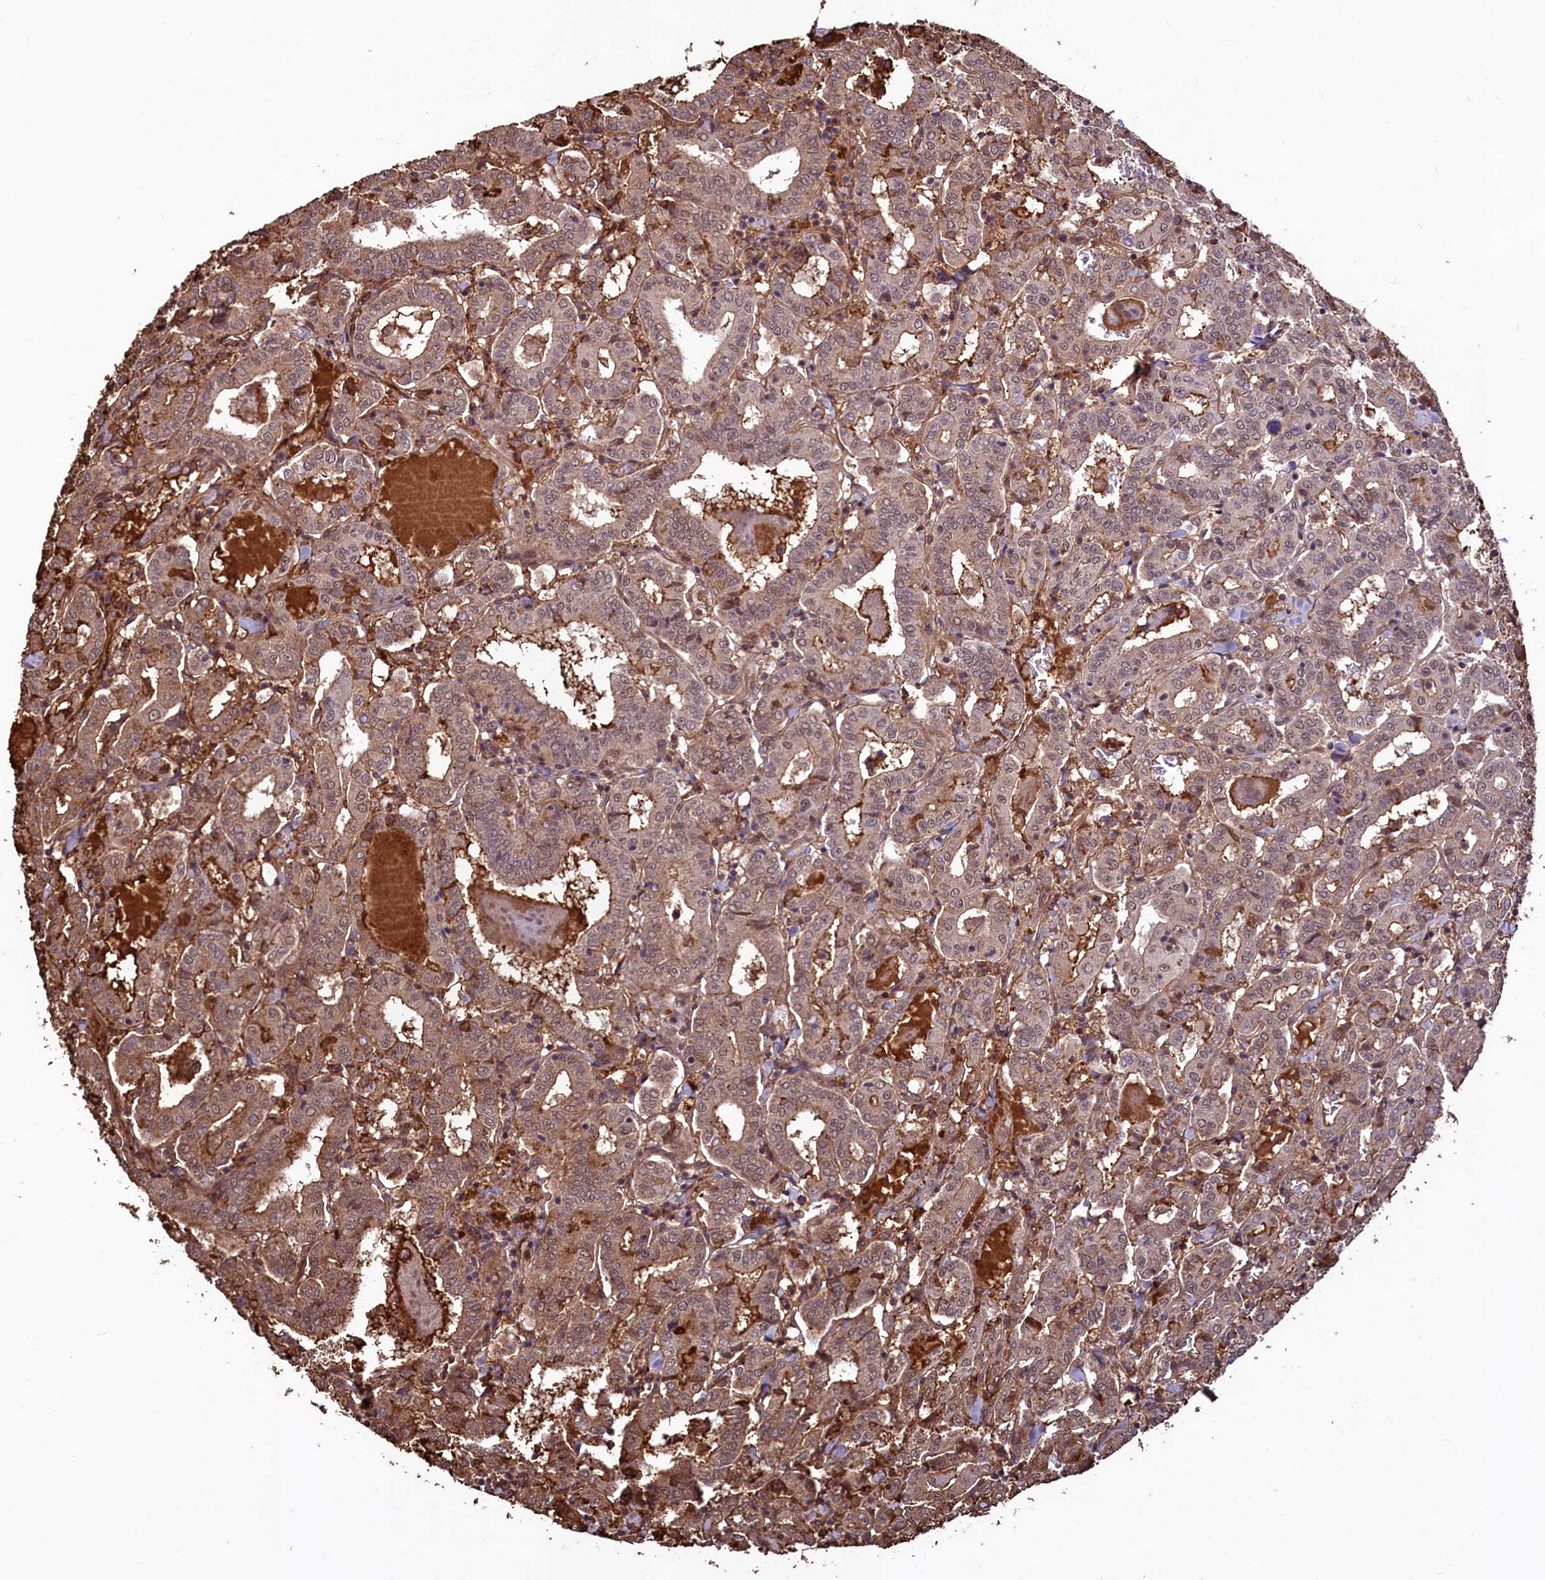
{"staining": {"intensity": "weak", "quantity": ">75%", "location": "cytoplasmic/membranous,nuclear"}, "tissue": "thyroid cancer", "cell_type": "Tumor cells", "image_type": "cancer", "snomed": [{"axis": "morphology", "description": "Papillary adenocarcinoma, NOS"}, {"axis": "topography", "description": "Thyroid gland"}], "caption": "Immunohistochemistry (IHC) of human thyroid papillary adenocarcinoma displays low levels of weak cytoplasmic/membranous and nuclear staining in about >75% of tumor cells. The protein is shown in brown color, while the nuclei are stained blue.", "gene": "SFSWAP", "patient": {"sex": "female", "age": 72}}